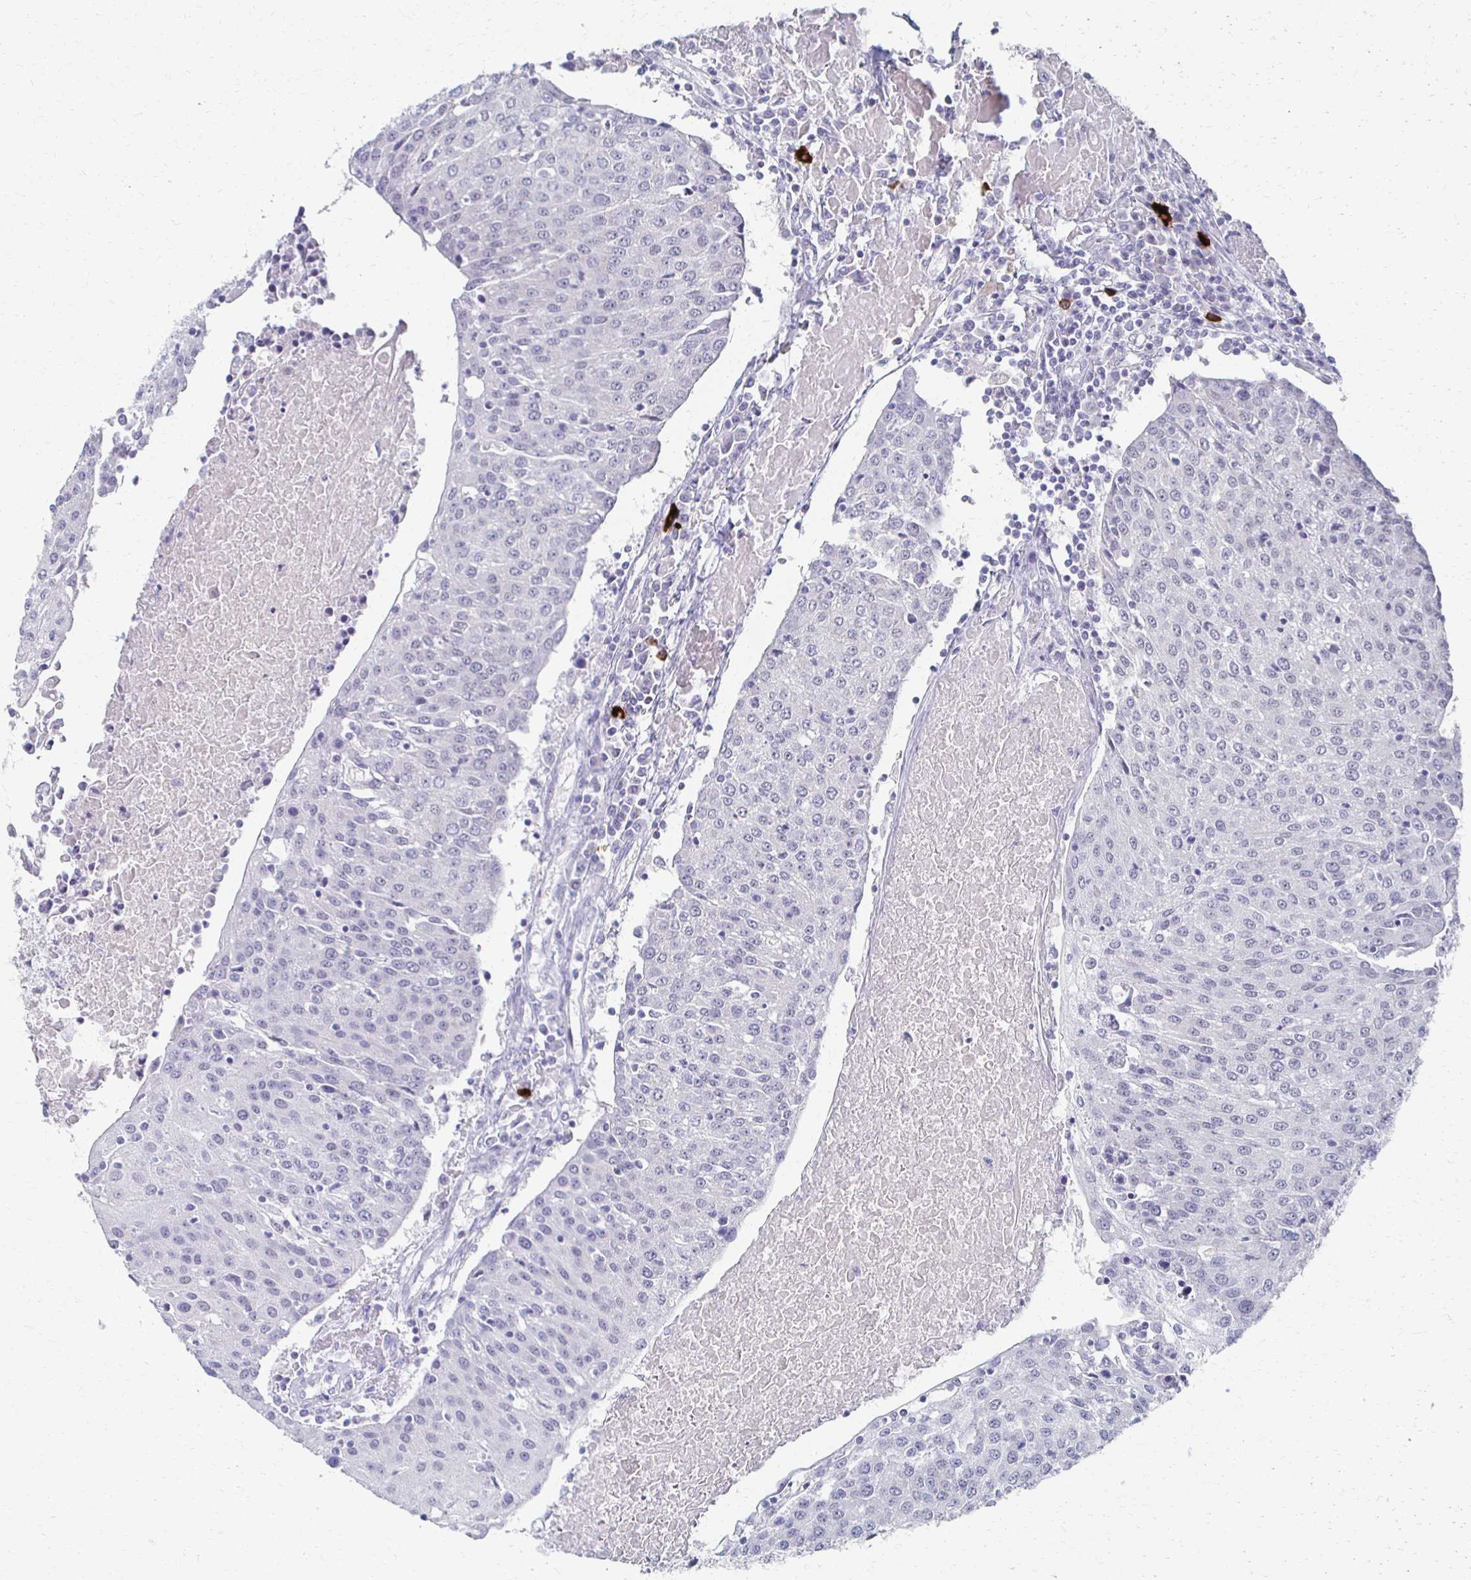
{"staining": {"intensity": "negative", "quantity": "none", "location": "none"}, "tissue": "urothelial cancer", "cell_type": "Tumor cells", "image_type": "cancer", "snomed": [{"axis": "morphology", "description": "Urothelial carcinoma, High grade"}, {"axis": "topography", "description": "Urinary bladder"}], "caption": "IHC micrograph of neoplastic tissue: human high-grade urothelial carcinoma stained with DAB (3,3'-diaminobenzidine) demonstrates no significant protein staining in tumor cells.", "gene": "CXCR2", "patient": {"sex": "female", "age": 85}}